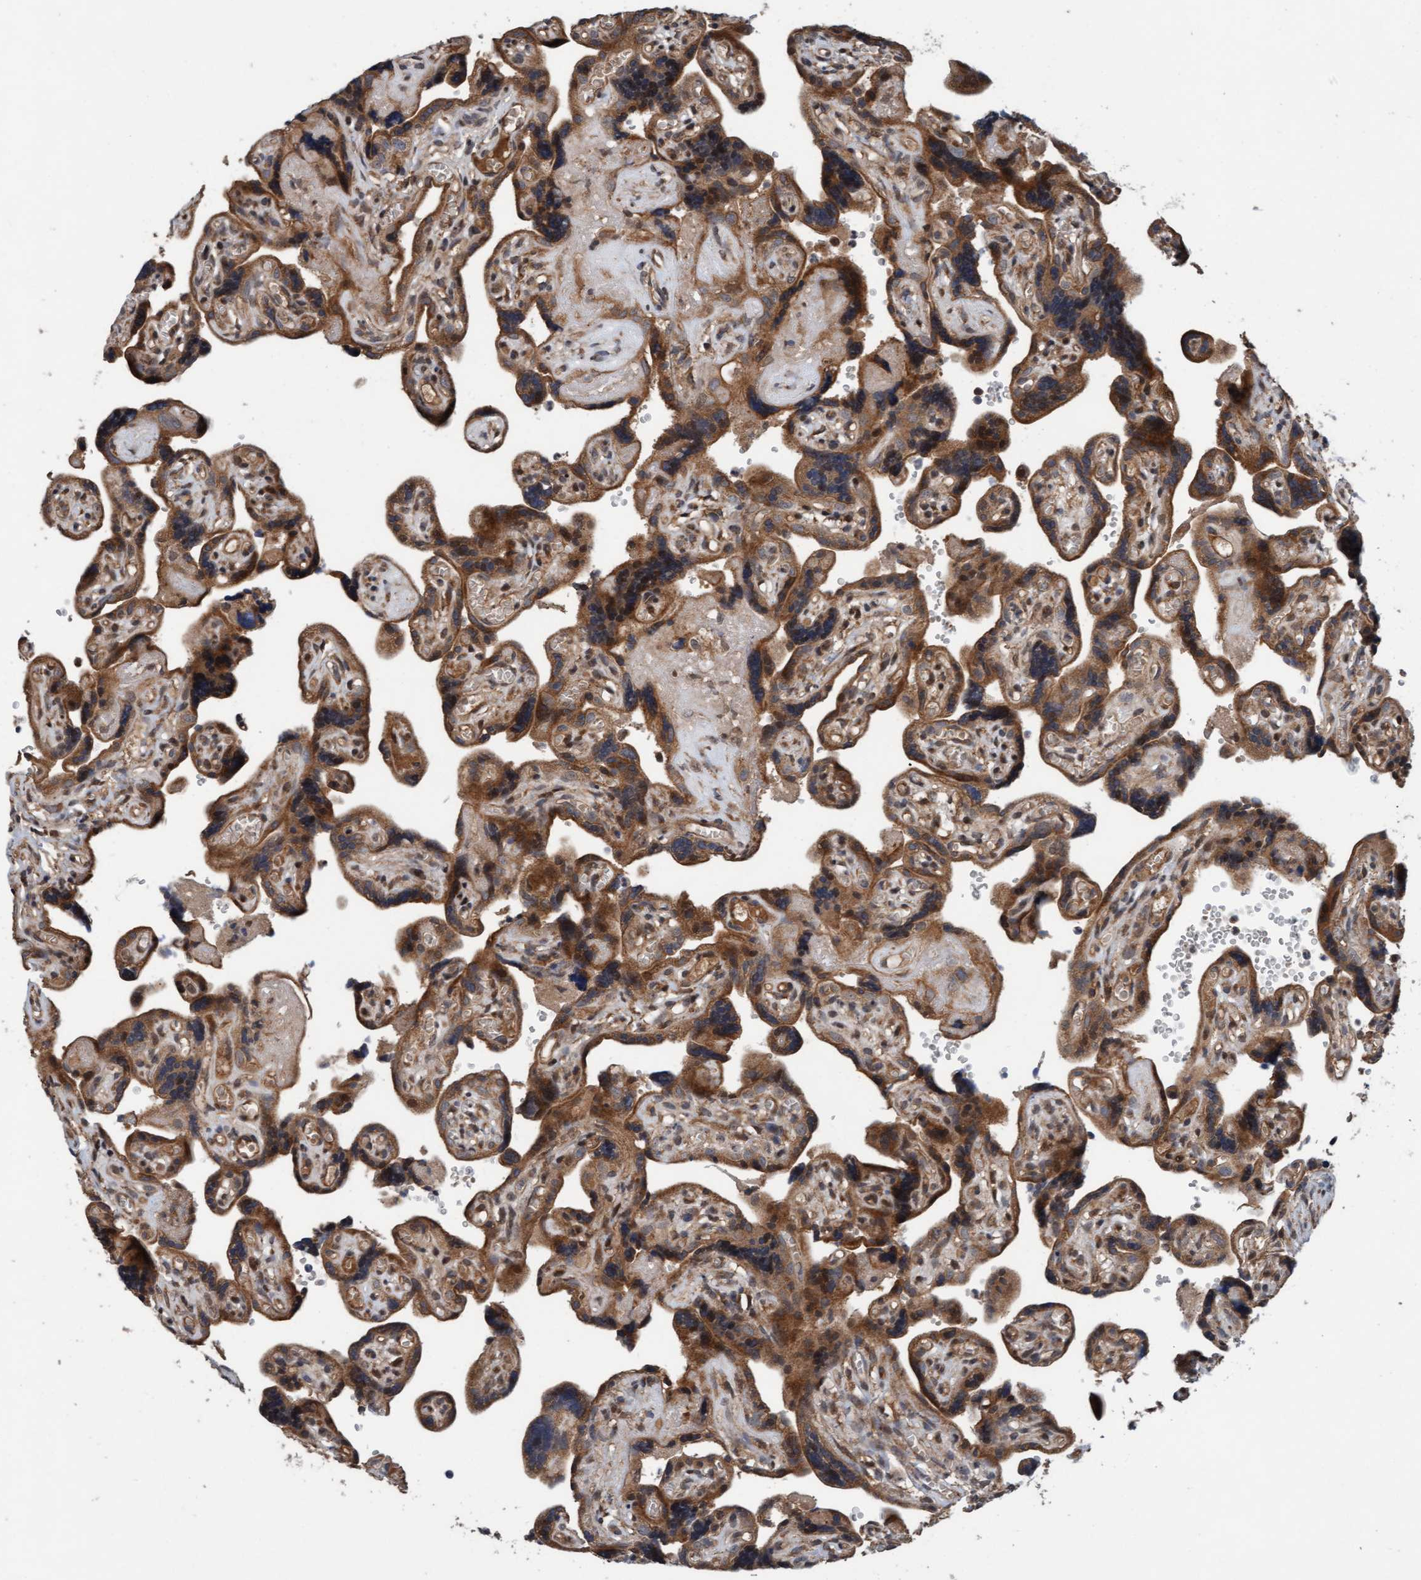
{"staining": {"intensity": "moderate", "quantity": ">75%", "location": "cytoplasmic/membranous"}, "tissue": "placenta", "cell_type": "Decidual cells", "image_type": "normal", "snomed": [{"axis": "morphology", "description": "Normal tissue, NOS"}, {"axis": "topography", "description": "Placenta"}], "caption": "Decidual cells exhibit medium levels of moderate cytoplasmic/membranous expression in approximately >75% of cells in benign human placenta.", "gene": "MLXIP", "patient": {"sex": "female", "age": 30}}